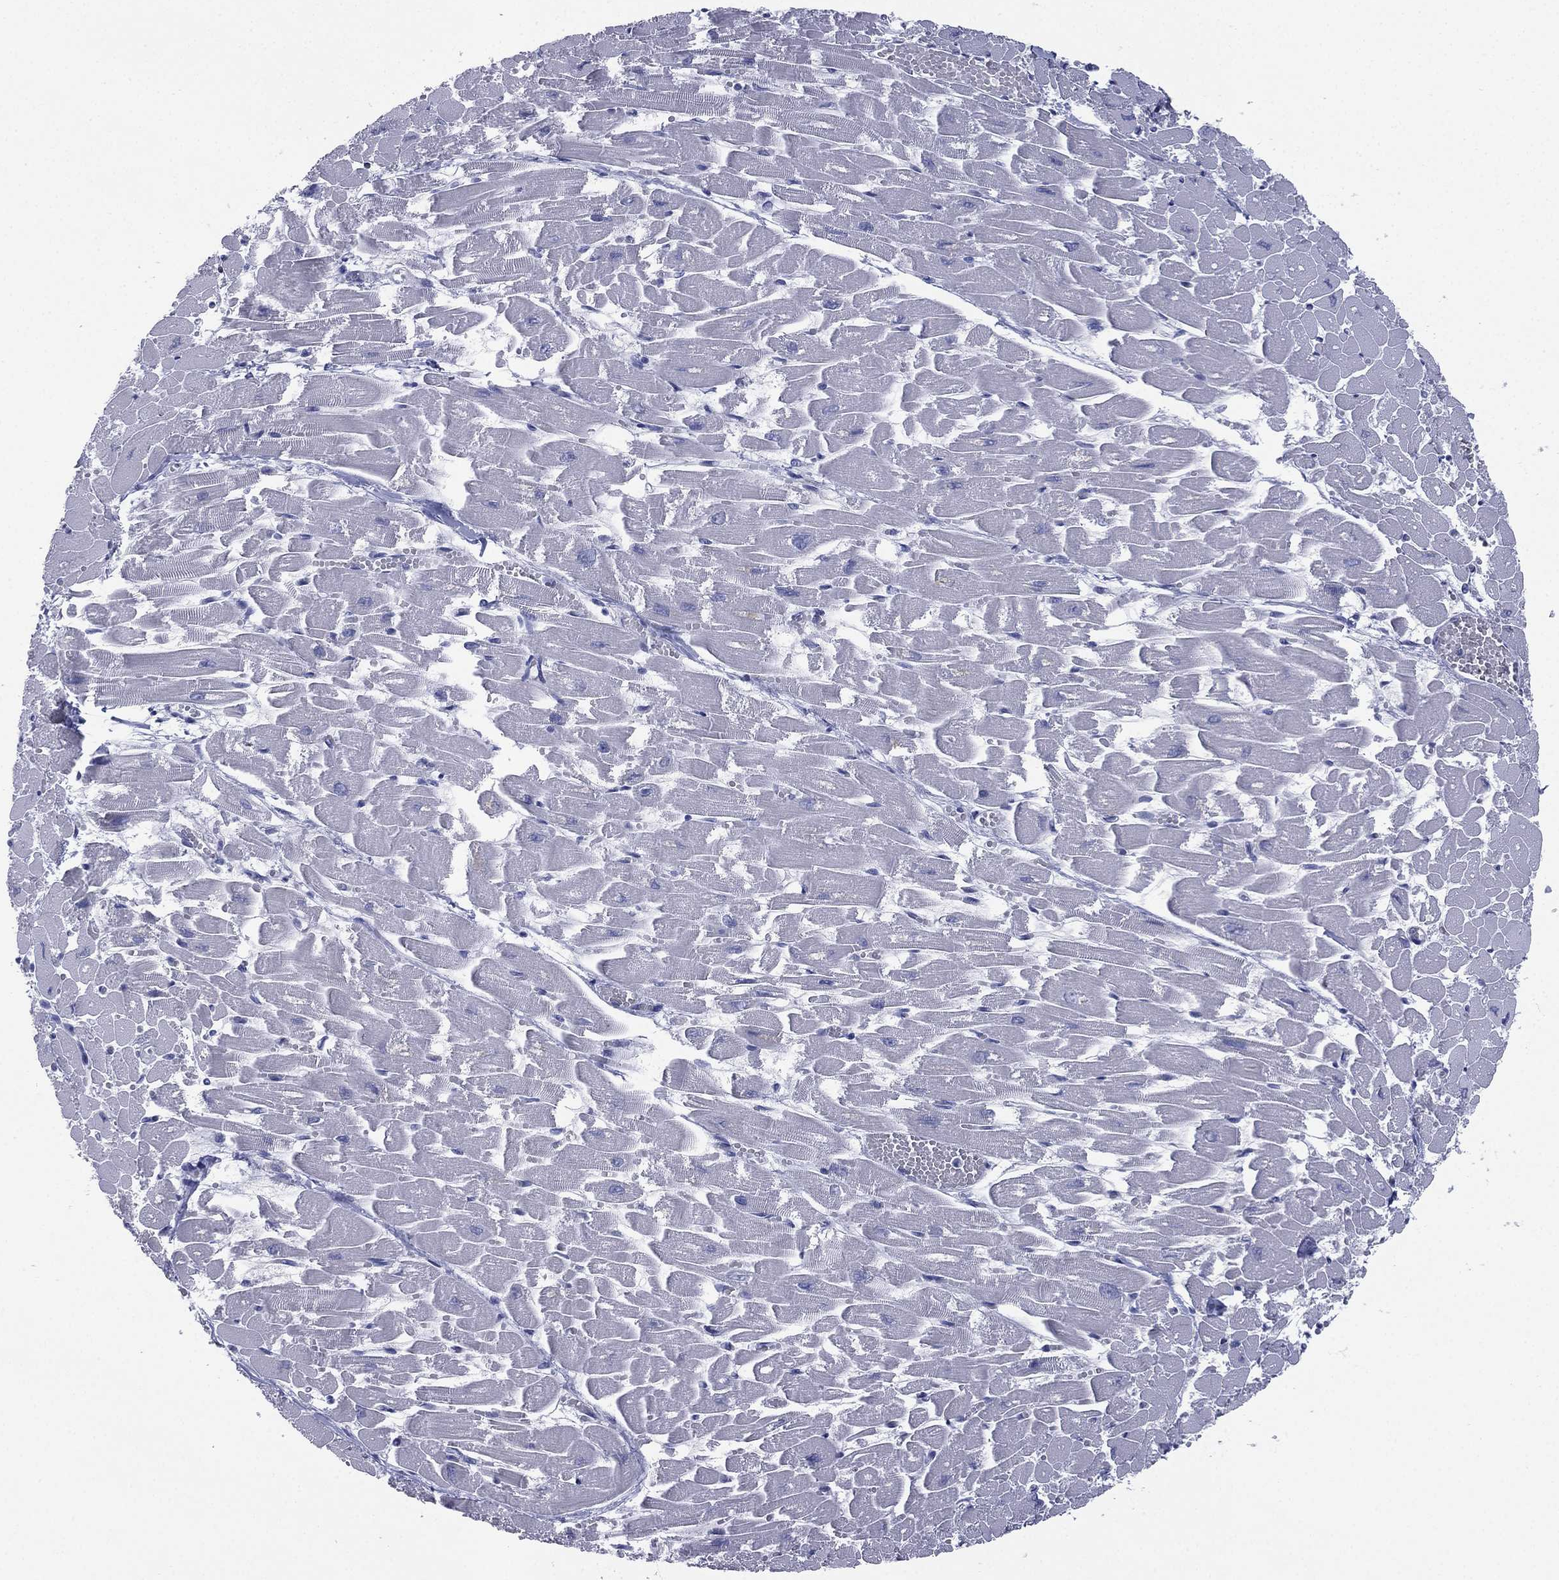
{"staining": {"intensity": "negative", "quantity": "none", "location": "none"}, "tissue": "heart muscle", "cell_type": "Cardiomyocytes", "image_type": "normal", "snomed": [{"axis": "morphology", "description": "Normal tissue, NOS"}, {"axis": "topography", "description": "Heart"}], "caption": "Immunohistochemistry image of unremarkable human heart muscle stained for a protein (brown), which exhibits no positivity in cardiomyocytes.", "gene": "FCER2", "patient": {"sex": "female", "age": 52}}